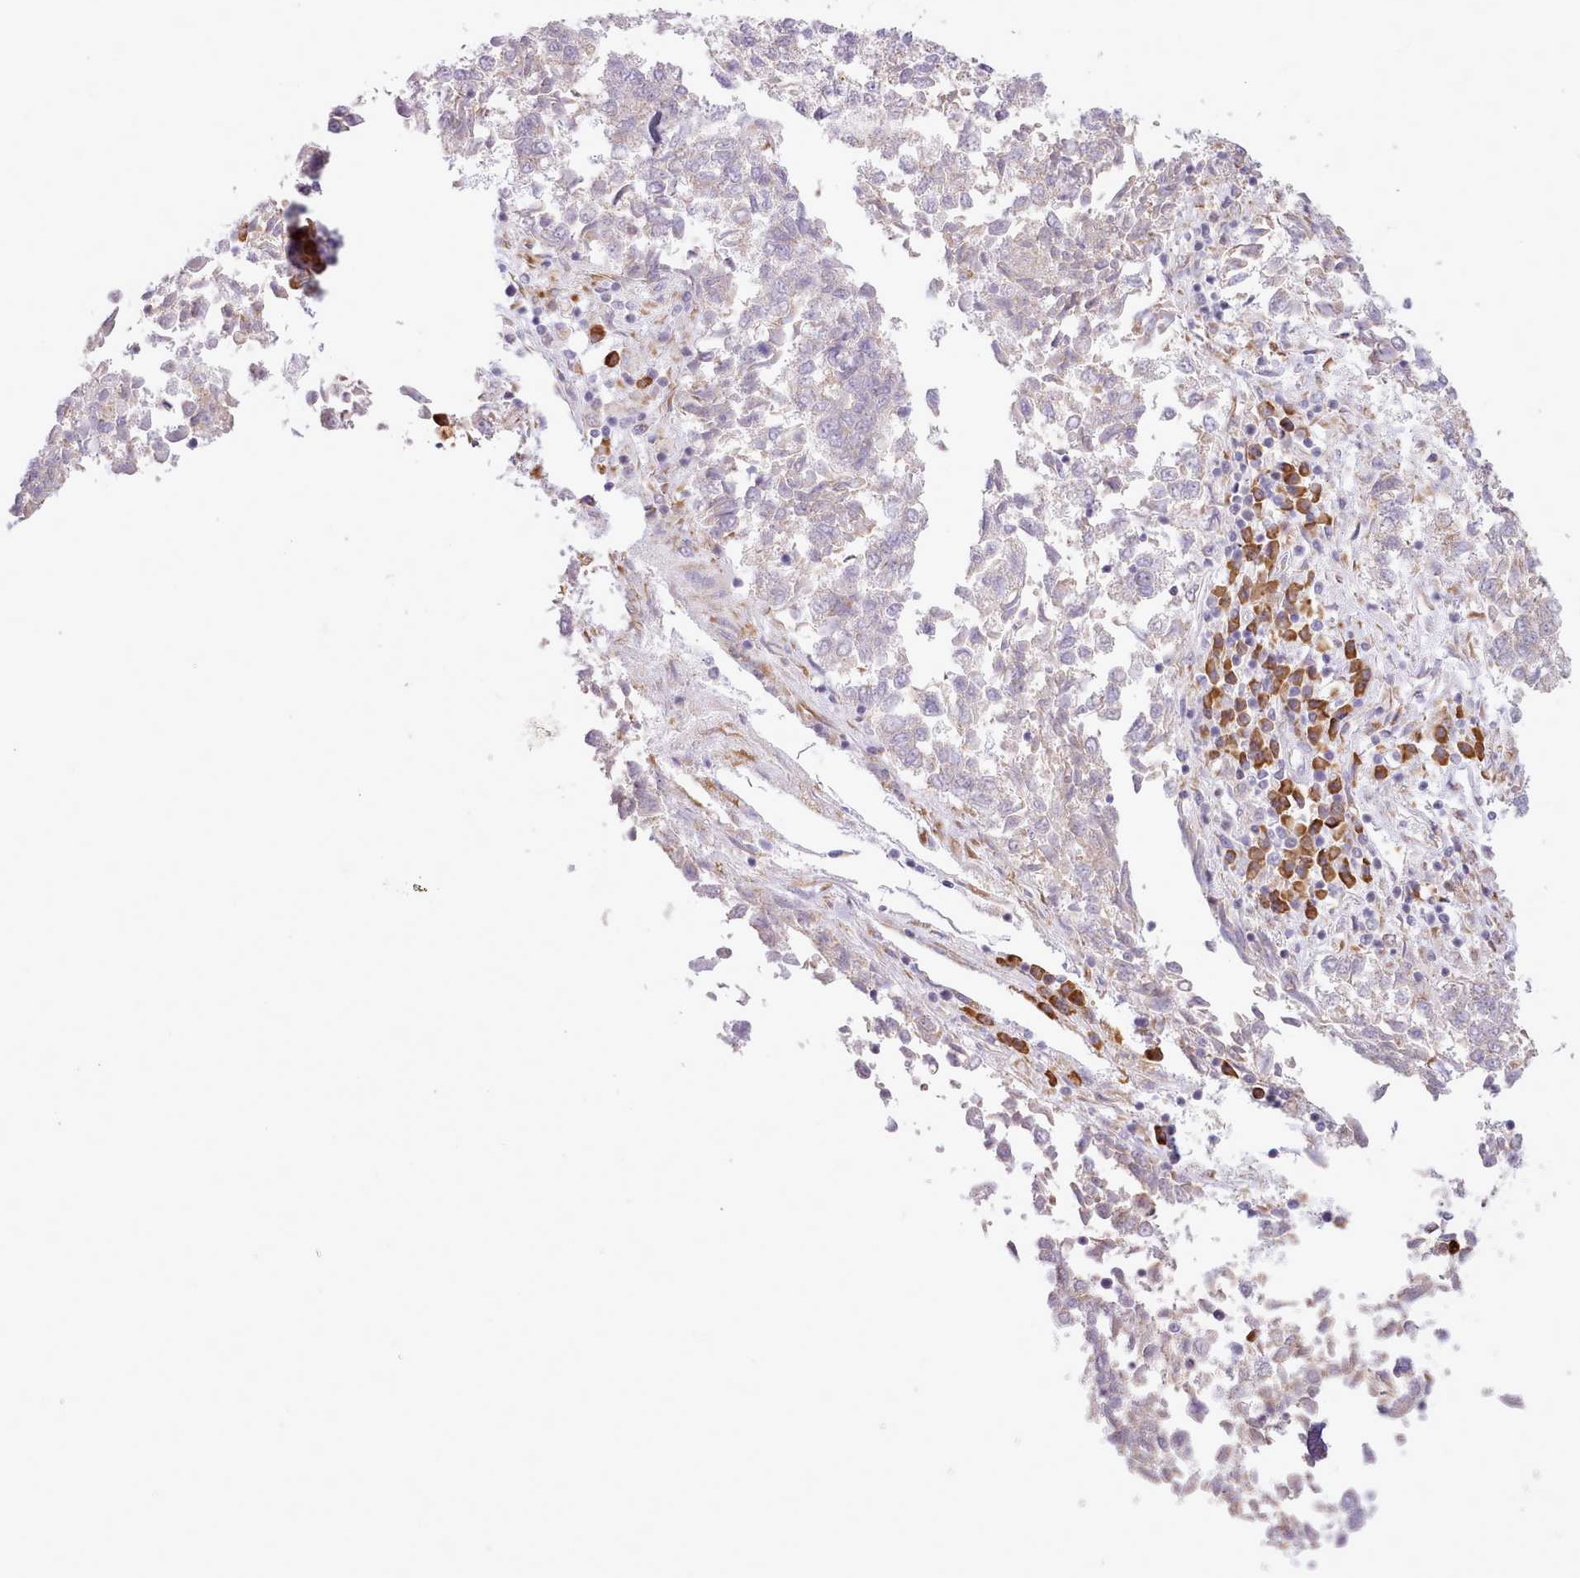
{"staining": {"intensity": "negative", "quantity": "none", "location": "none"}, "tissue": "lung cancer", "cell_type": "Tumor cells", "image_type": "cancer", "snomed": [{"axis": "morphology", "description": "Squamous cell carcinoma, NOS"}, {"axis": "topography", "description": "Lung"}], "caption": "Immunohistochemistry (IHC) histopathology image of neoplastic tissue: lung cancer (squamous cell carcinoma) stained with DAB (3,3'-diaminobenzidine) shows no significant protein positivity in tumor cells.", "gene": "SEC61B", "patient": {"sex": "male", "age": 73}}